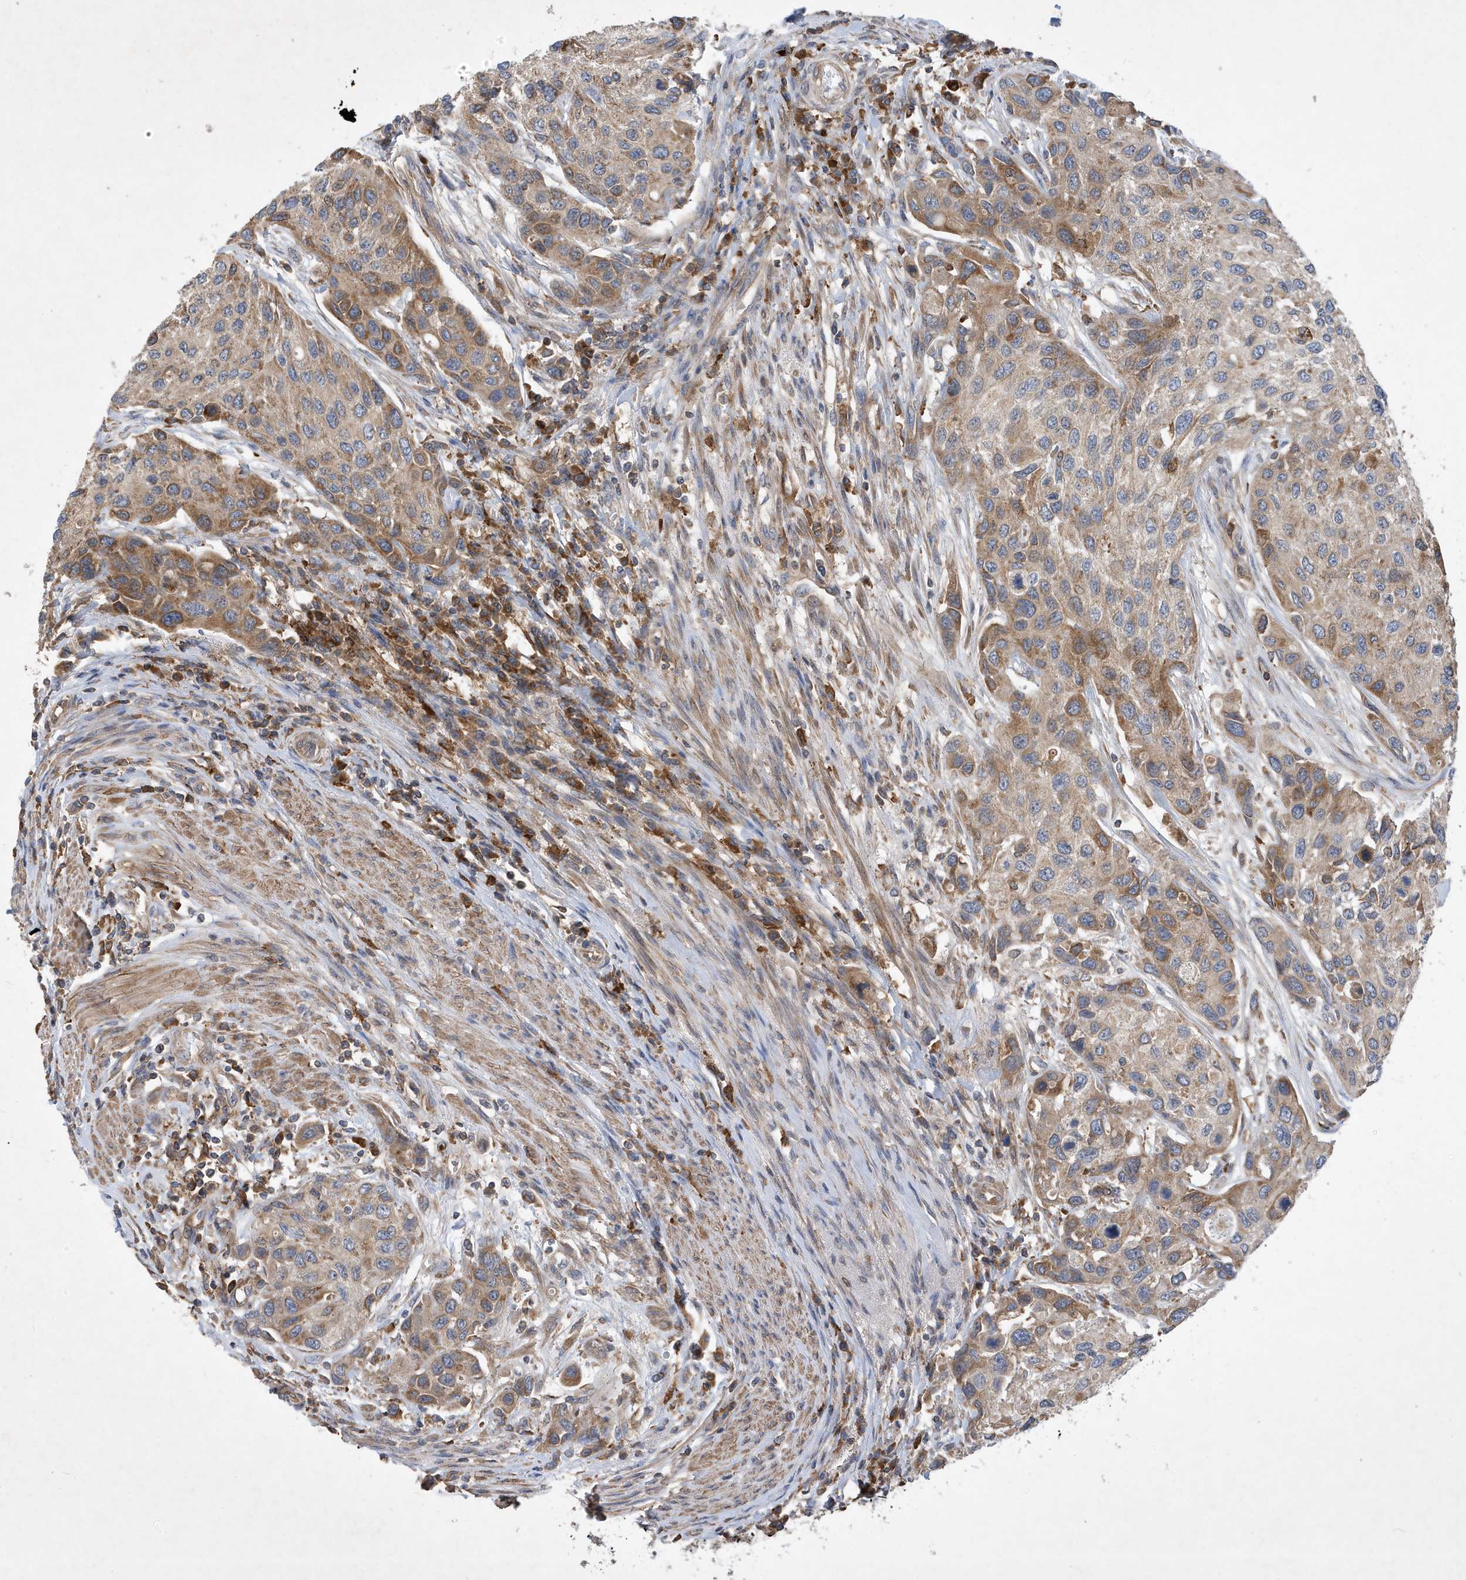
{"staining": {"intensity": "moderate", "quantity": "25%-75%", "location": "cytoplasmic/membranous"}, "tissue": "urothelial cancer", "cell_type": "Tumor cells", "image_type": "cancer", "snomed": [{"axis": "morphology", "description": "Normal tissue, NOS"}, {"axis": "morphology", "description": "Urothelial carcinoma, High grade"}, {"axis": "topography", "description": "Vascular tissue"}, {"axis": "topography", "description": "Urinary bladder"}], "caption": "High-power microscopy captured an immunohistochemistry histopathology image of urothelial cancer, revealing moderate cytoplasmic/membranous staining in about 25%-75% of tumor cells. (Stains: DAB (3,3'-diaminobenzidine) in brown, nuclei in blue, Microscopy: brightfield microscopy at high magnification).", "gene": "STK19", "patient": {"sex": "female", "age": 56}}